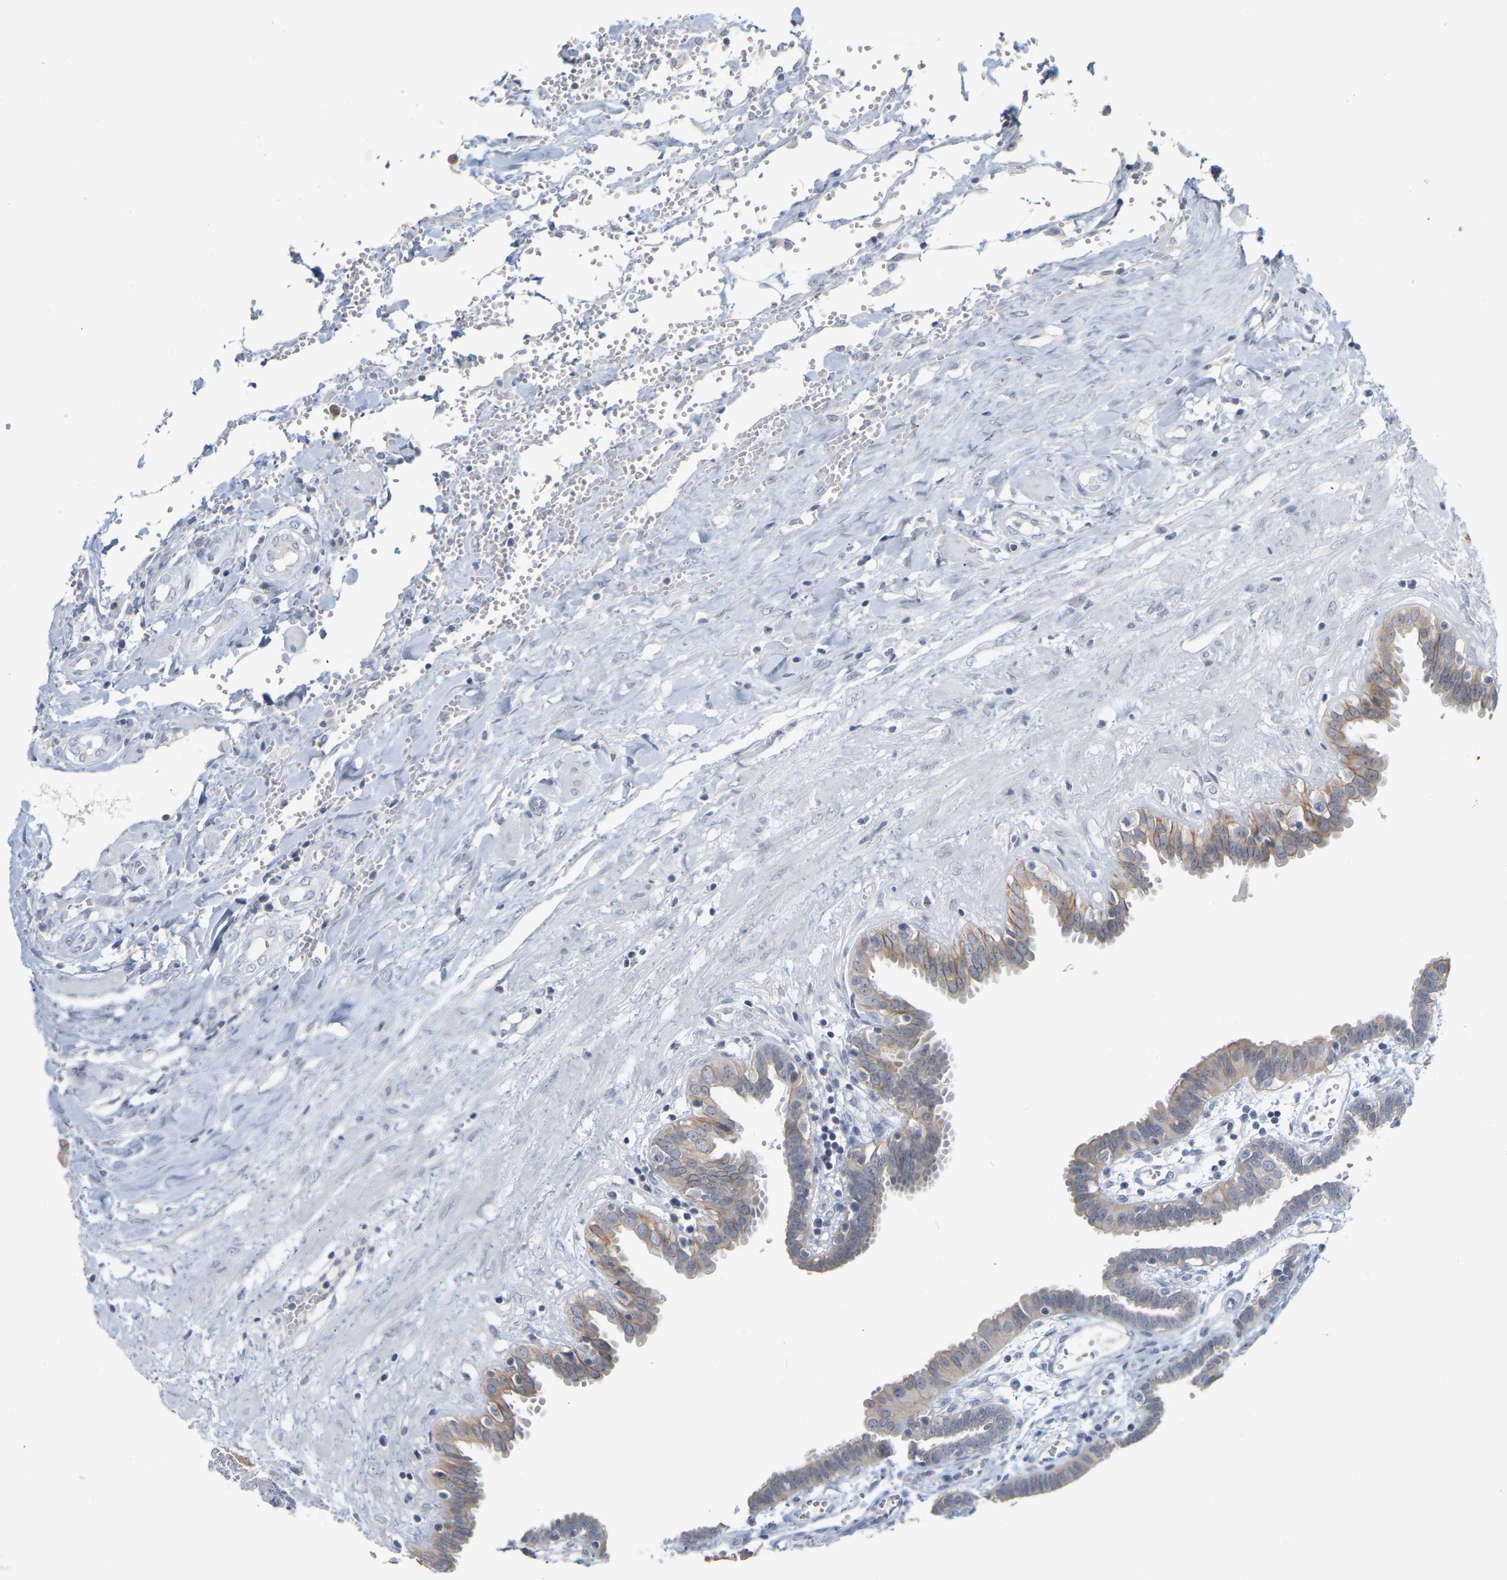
{"staining": {"intensity": "negative", "quantity": "none", "location": "none"}, "tissue": "fallopian tube", "cell_type": "Glandular cells", "image_type": "normal", "snomed": [{"axis": "morphology", "description": "Normal tissue, NOS"}, {"axis": "topography", "description": "Fallopian tube"}, {"axis": "topography", "description": "Placenta"}], "caption": "IHC image of benign human fallopian tube stained for a protein (brown), which demonstrates no expression in glandular cells.", "gene": "KRT76", "patient": {"sex": "female", "age": 32}}